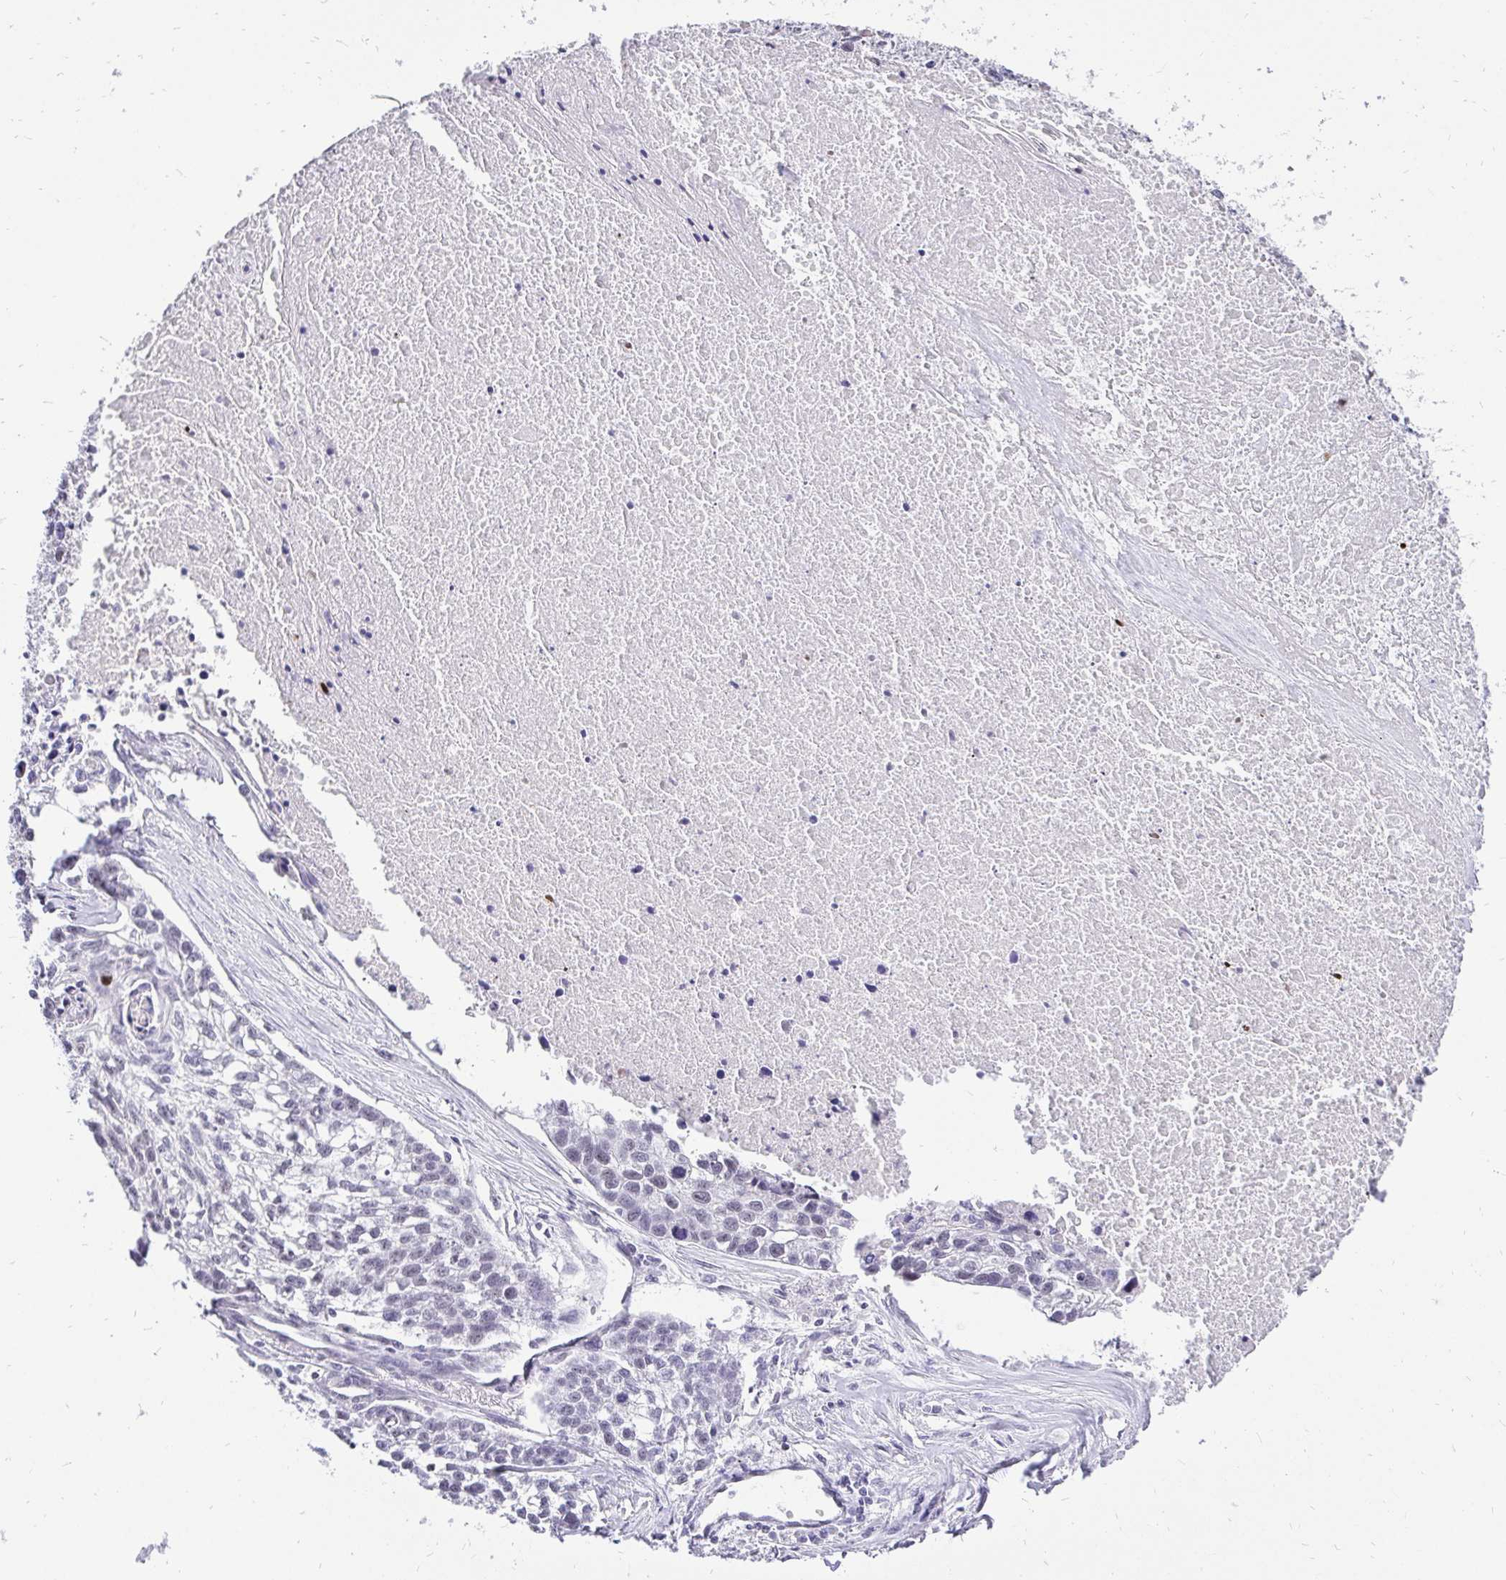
{"staining": {"intensity": "negative", "quantity": "none", "location": "none"}, "tissue": "lung cancer", "cell_type": "Tumor cells", "image_type": "cancer", "snomed": [{"axis": "morphology", "description": "Squamous cell carcinoma, NOS"}, {"axis": "topography", "description": "Lung"}], "caption": "High magnification brightfield microscopy of lung squamous cell carcinoma stained with DAB (brown) and counterstained with hematoxylin (blue): tumor cells show no significant staining. (Stains: DAB (3,3'-diaminobenzidine) immunohistochemistry (IHC) with hematoxylin counter stain, Microscopy: brightfield microscopy at high magnification).", "gene": "ZNF860", "patient": {"sex": "male", "age": 74}}